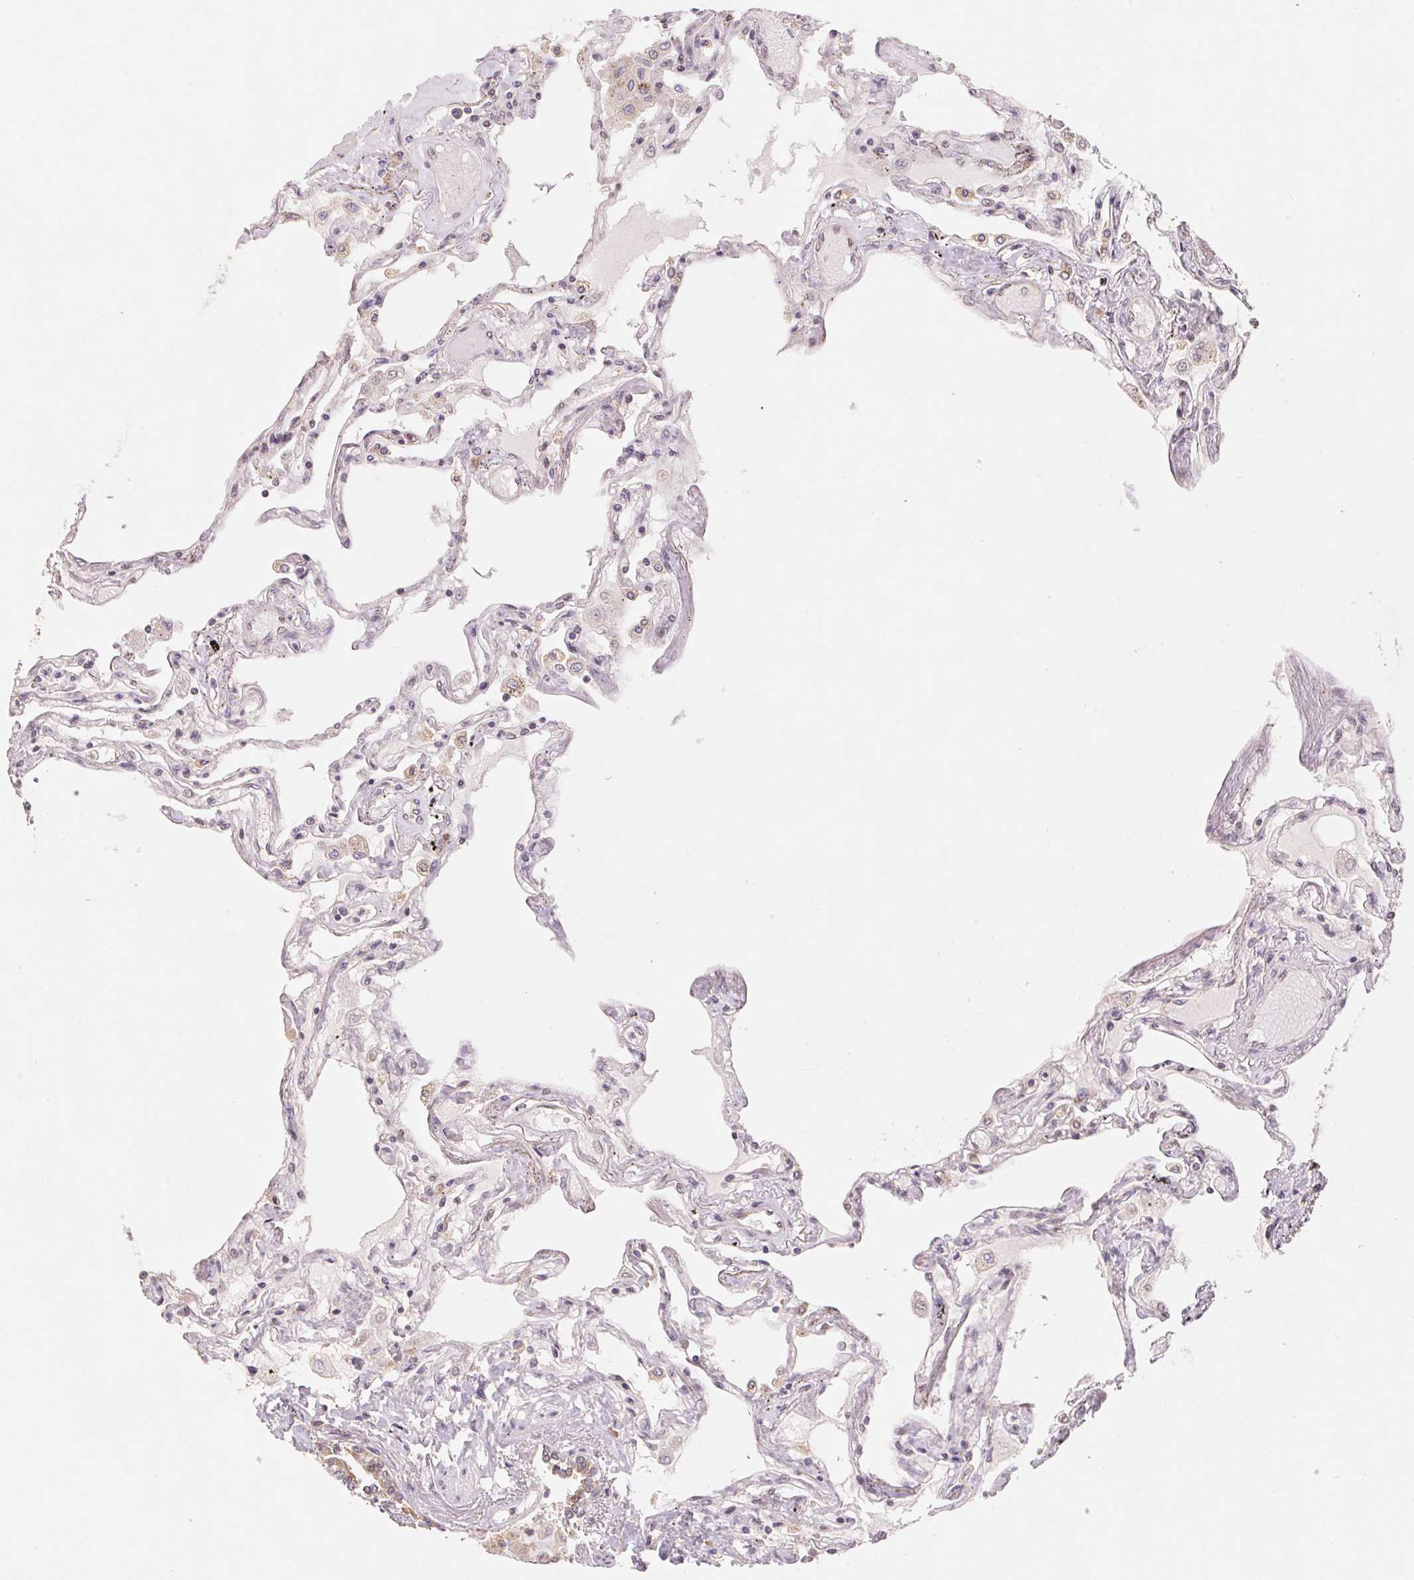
{"staining": {"intensity": "weak", "quantity": "25%-75%", "location": "cytoplasmic/membranous"}, "tissue": "lung", "cell_type": "Alveolar cells", "image_type": "normal", "snomed": [{"axis": "morphology", "description": "Normal tissue, NOS"}, {"axis": "morphology", "description": "Adenocarcinoma, NOS"}, {"axis": "topography", "description": "Cartilage tissue"}, {"axis": "topography", "description": "Lung"}], "caption": "This is an image of immunohistochemistry (IHC) staining of normal lung, which shows weak expression in the cytoplasmic/membranous of alveolar cells.", "gene": "RPL27A", "patient": {"sex": "female", "age": 67}}